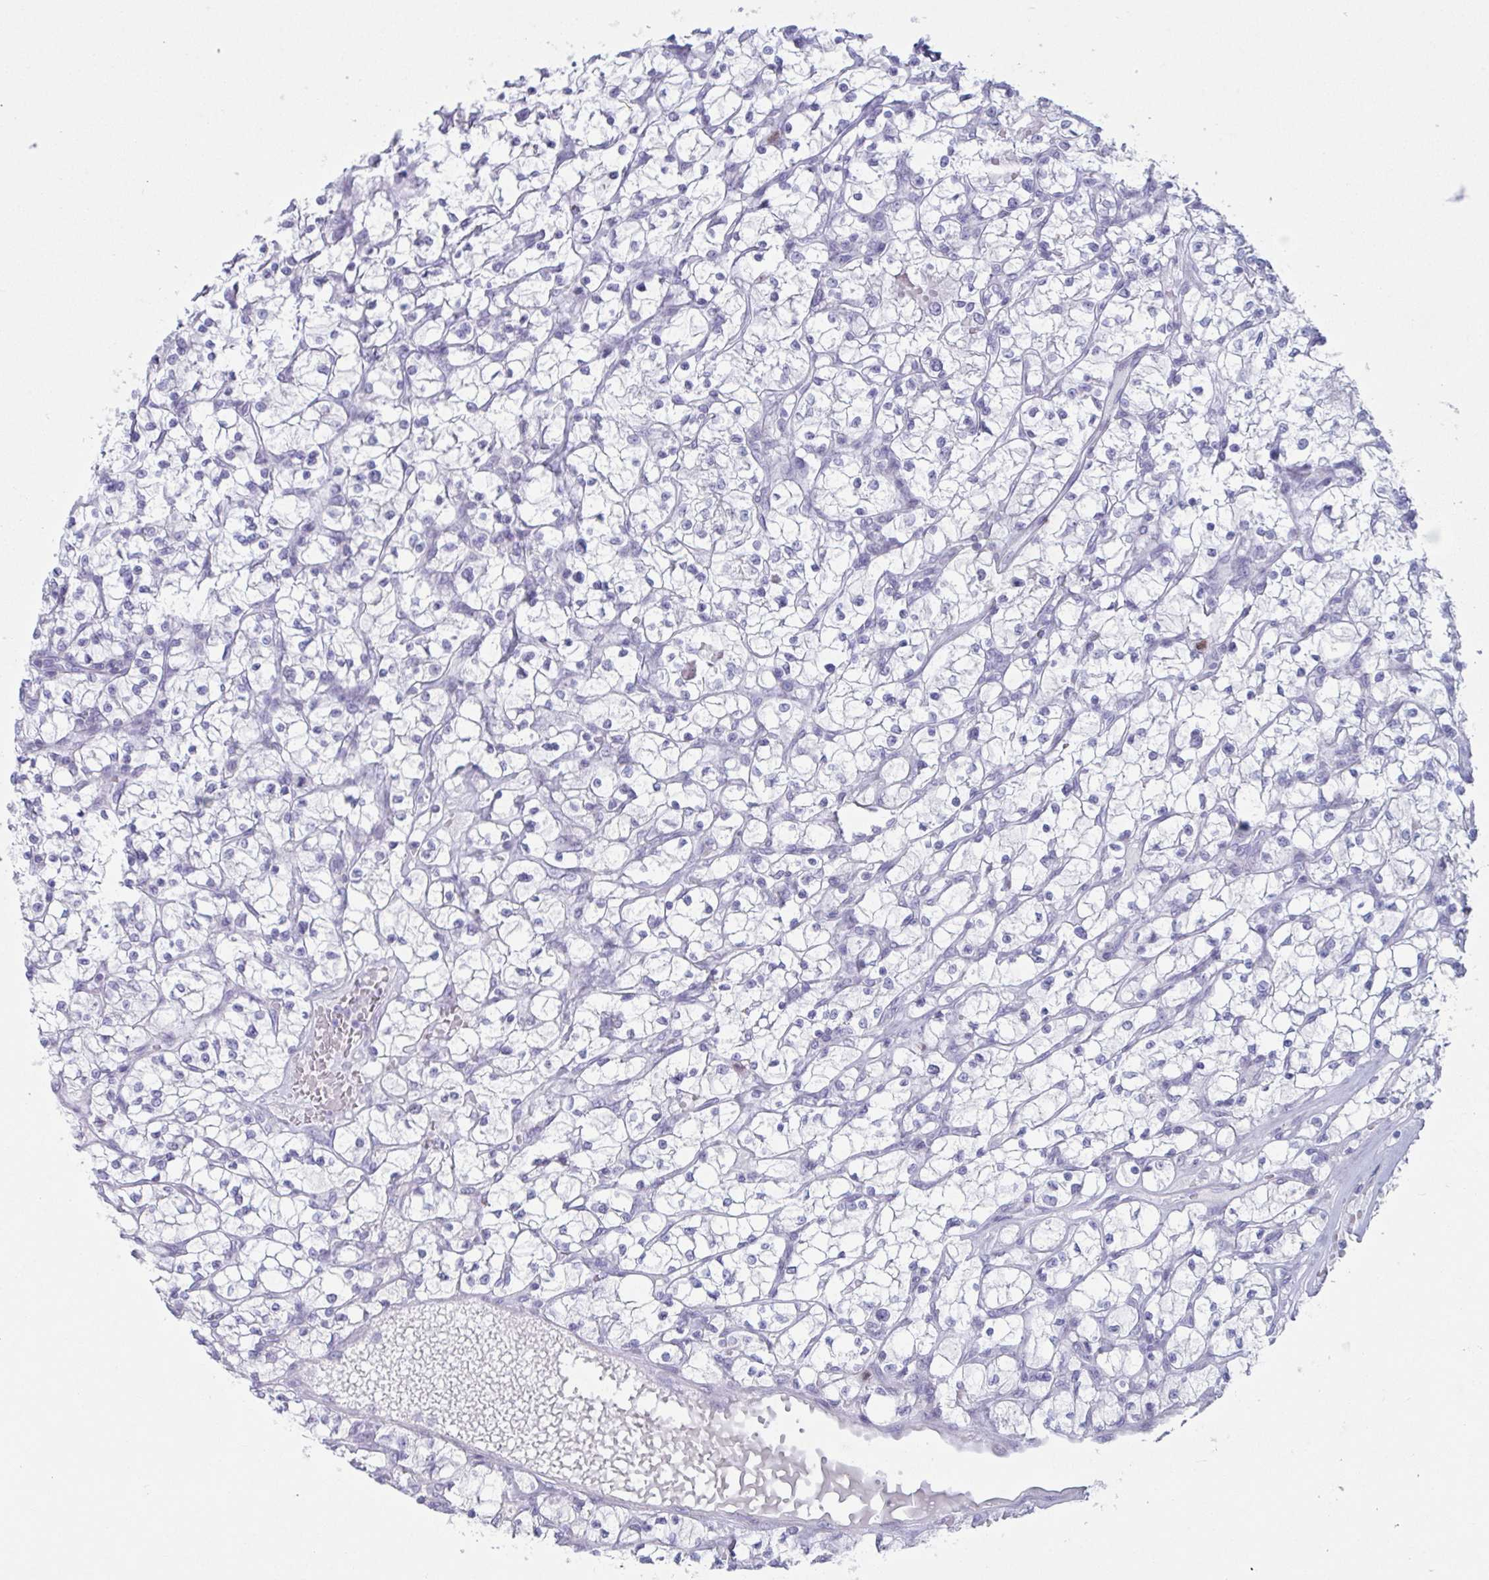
{"staining": {"intensity": "negative", "quantity": "none", "location": "none"}, "tissue": "renal cancer", "cell_type": "Tumor cells", "image_type": "cancer", "snomed": [{"axis": "morphology", "description": "Adenocarcinoma, NOS"}, {"axis": "topography", "description": "Kidney"}], "caption": "This is a photomicrograph of IHC staining of renal cancer (adenocarcinoma), which shows no expression in tumor cells. (DAB (3,3'-diaminobenzidine) immunohistochemistry (IHC), high magnification).", "gene": "CYP4F11", "patient": {"sex": "female", "age": 64}}